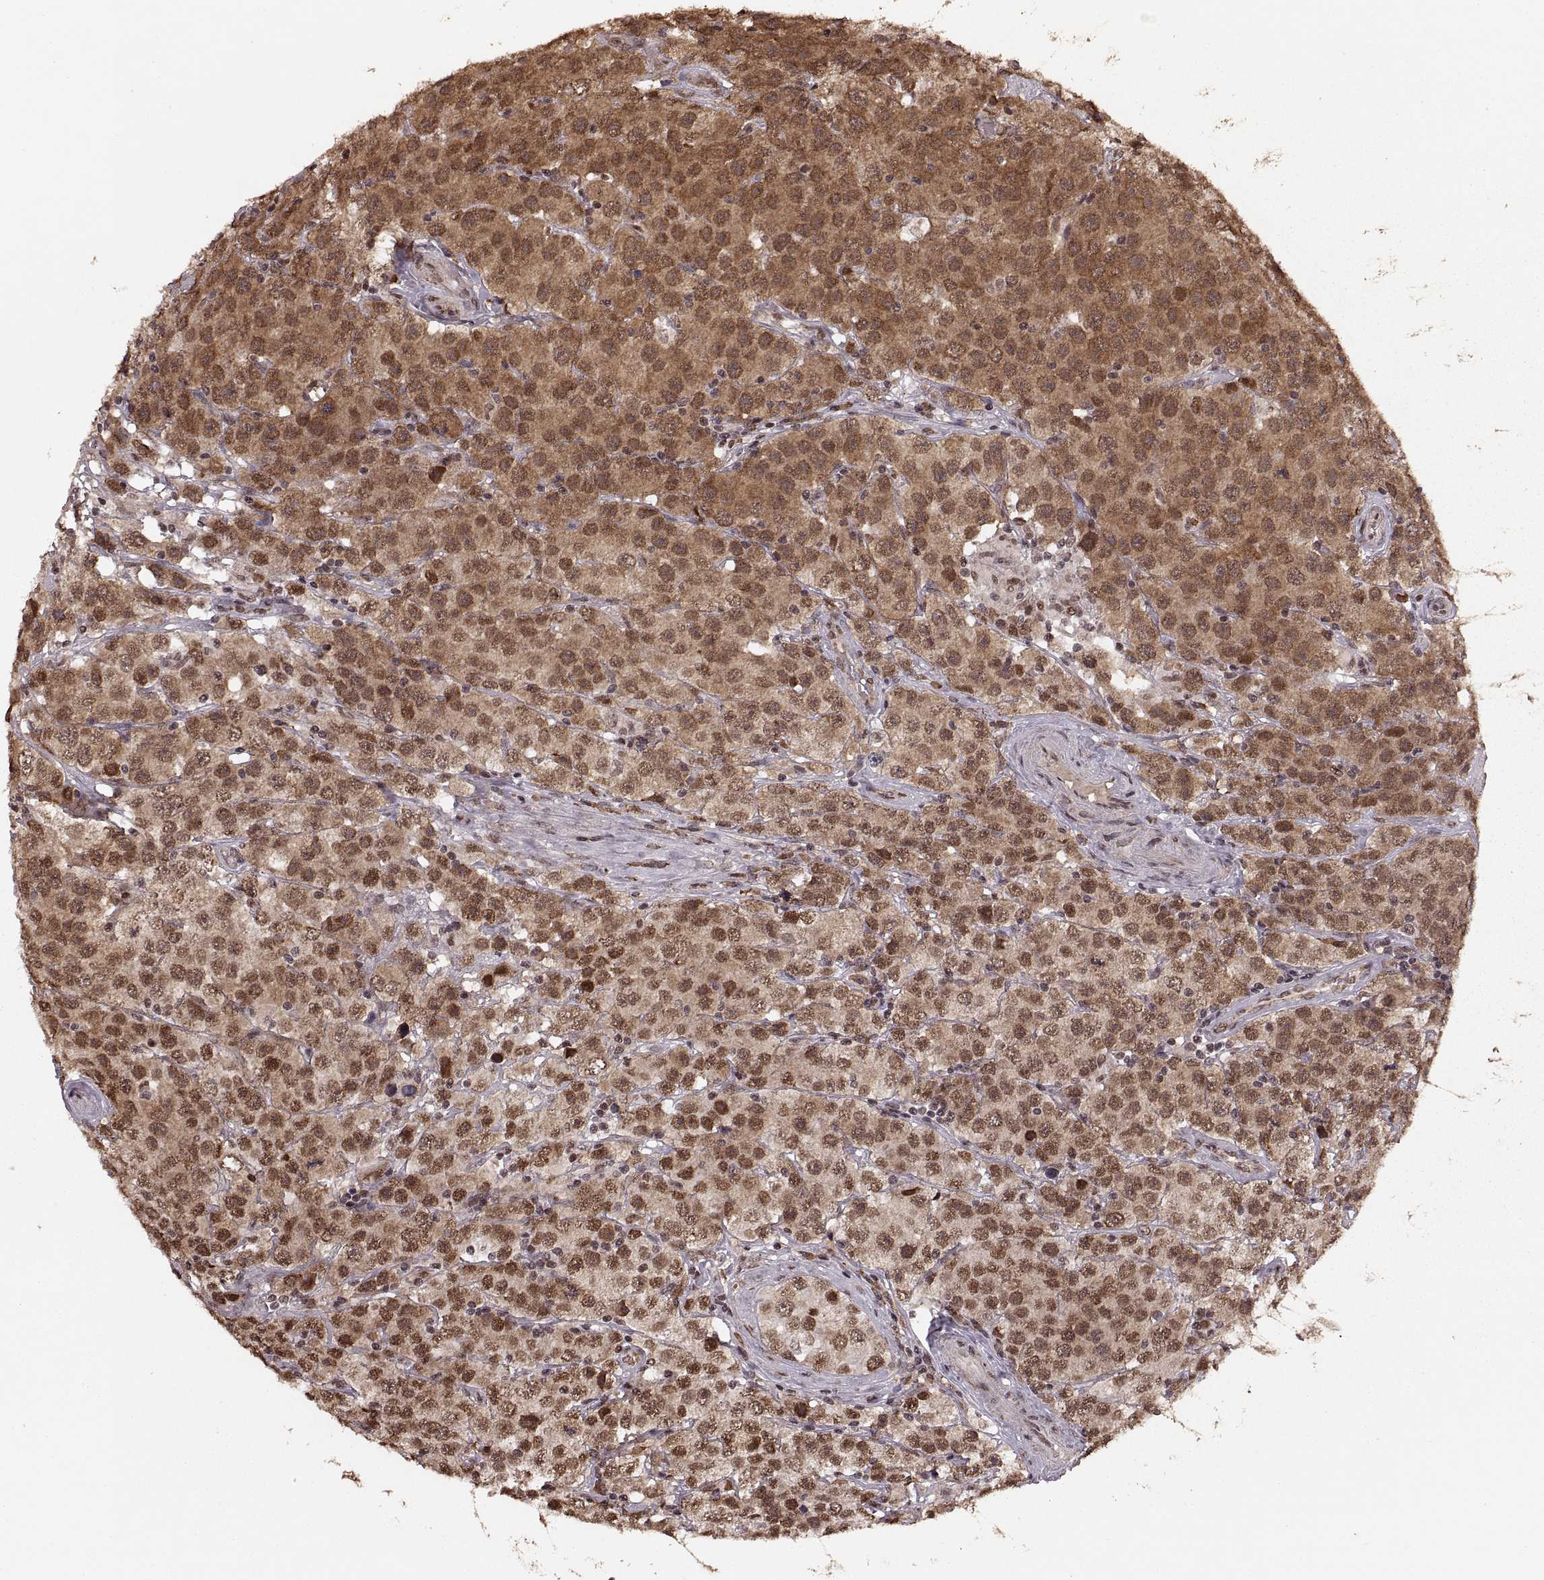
{"staining": {"intensity": "moderate", "quantity": ">75%", "location": "cytoplasmic/membranous,nuclear"}, "tissue": "testis cancer", "cell_type": "Tumor cells", "image_type": "cancer", "snomed": [{"axis": "morphology", "description": "Seminoma, NOS"}, {"axis": "topography", "description": "Testis"}], "caption": "An image of testis cancer (seminoma) stained for a protein shows moderate cytoplasmic/membranous and nuclear brown staining in tumor cells. The protein is shown in brown color, while the nuclei are stained blue.", "gene": "RFT1", "patient": {"sex": "male", "age": 52}}